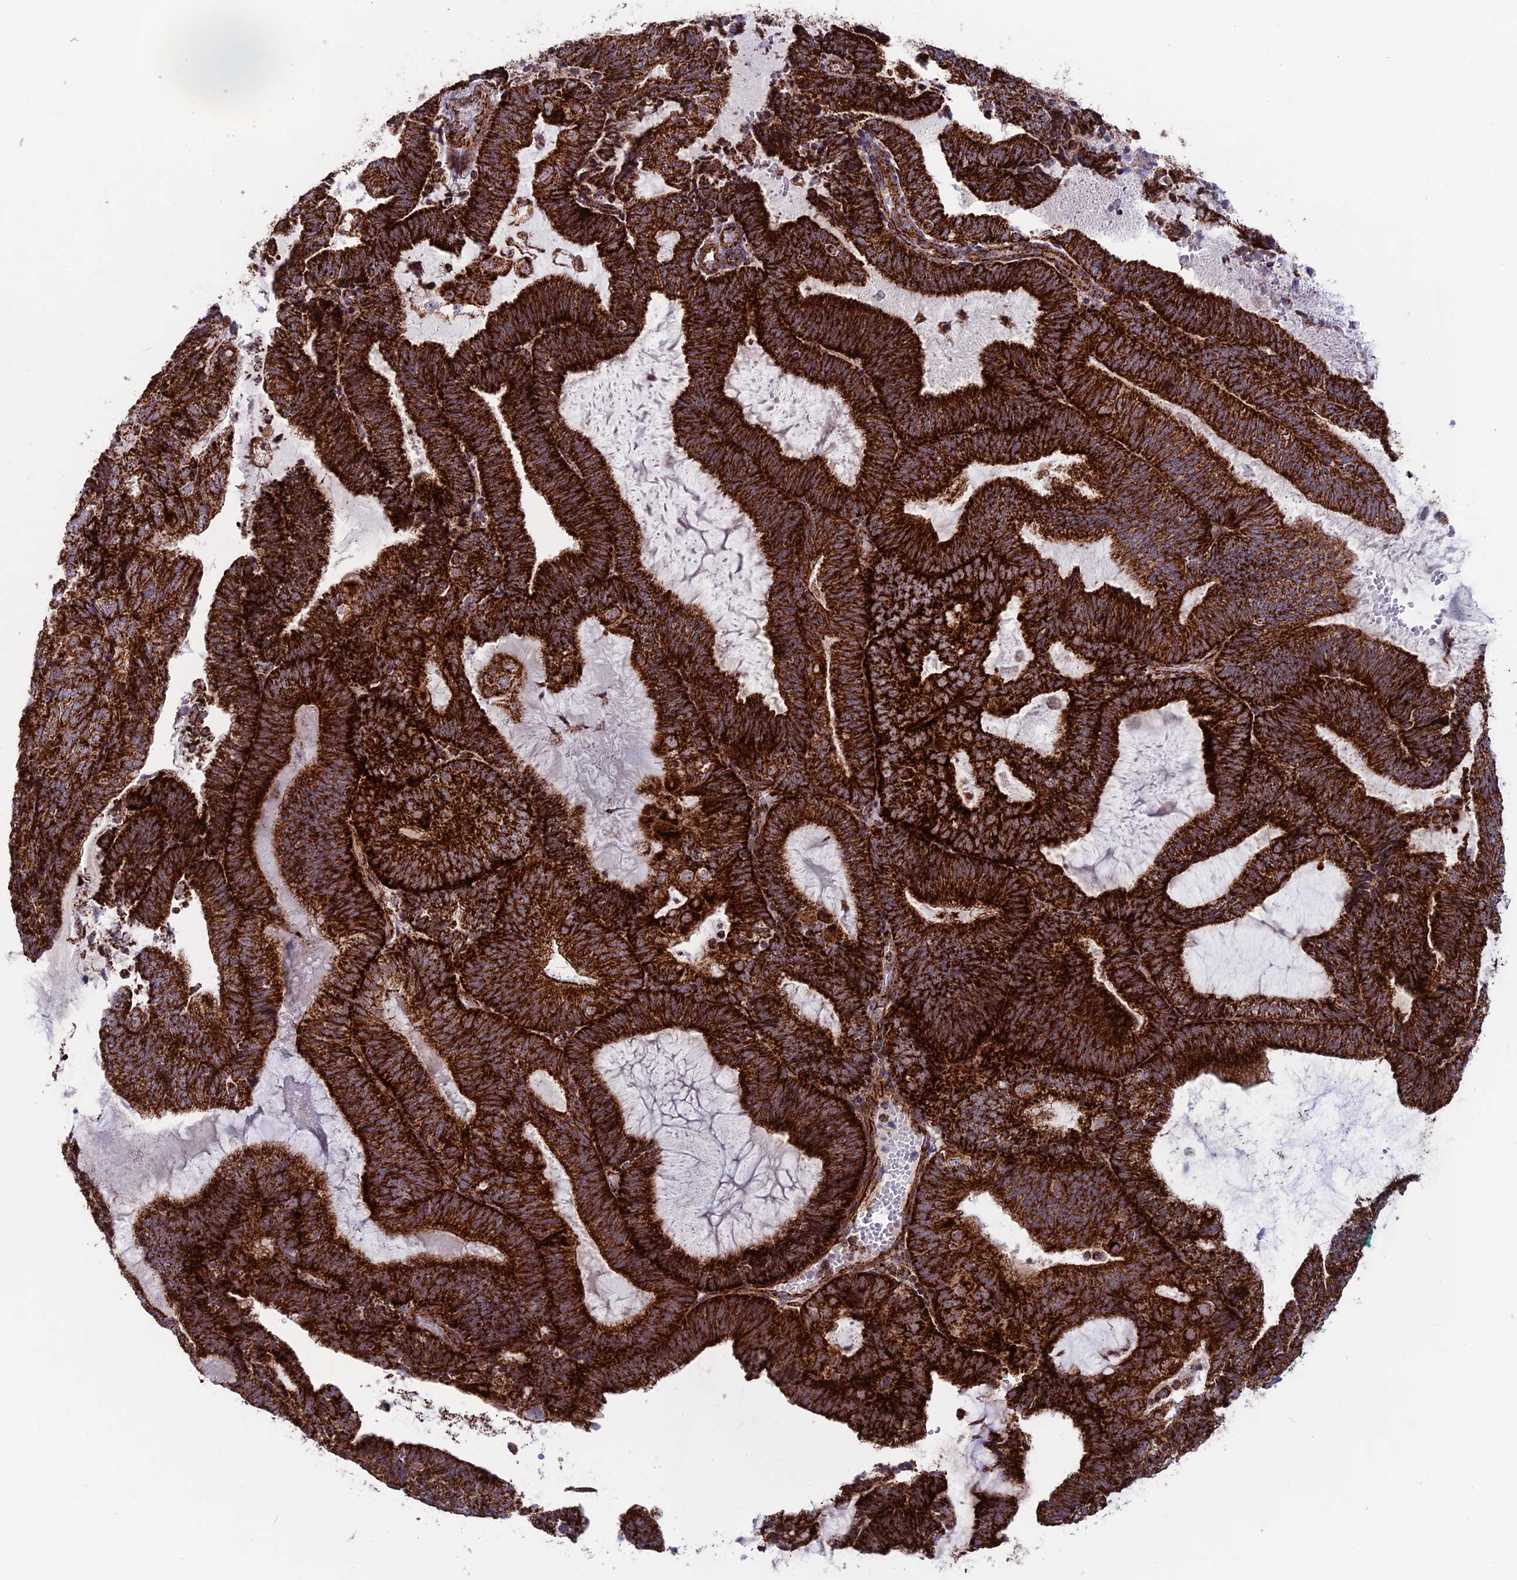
{"staining": {"intensity": "strong", "quantity": ">75%", "location": "cytoplasmic/membranous"}, "tissue": "endometrial cancer", "cell_type": "Tumor cells", "image_type": "cancer", "snomed": [{"axis": "morphology", "description": "Adenocarcinoma, NOS"}, {"axis": "topography", "description": "Endometrium"}], "caption": "Immunohistochemical staining of endometrial cancer (adenocarcinoma) demonstrates high levels of strong cytoplasmic/membranous protein expression in approximately >75% of tumor cells.", "gene": "MRPS18B", "patient": {"sex": "female", "age": 81}}